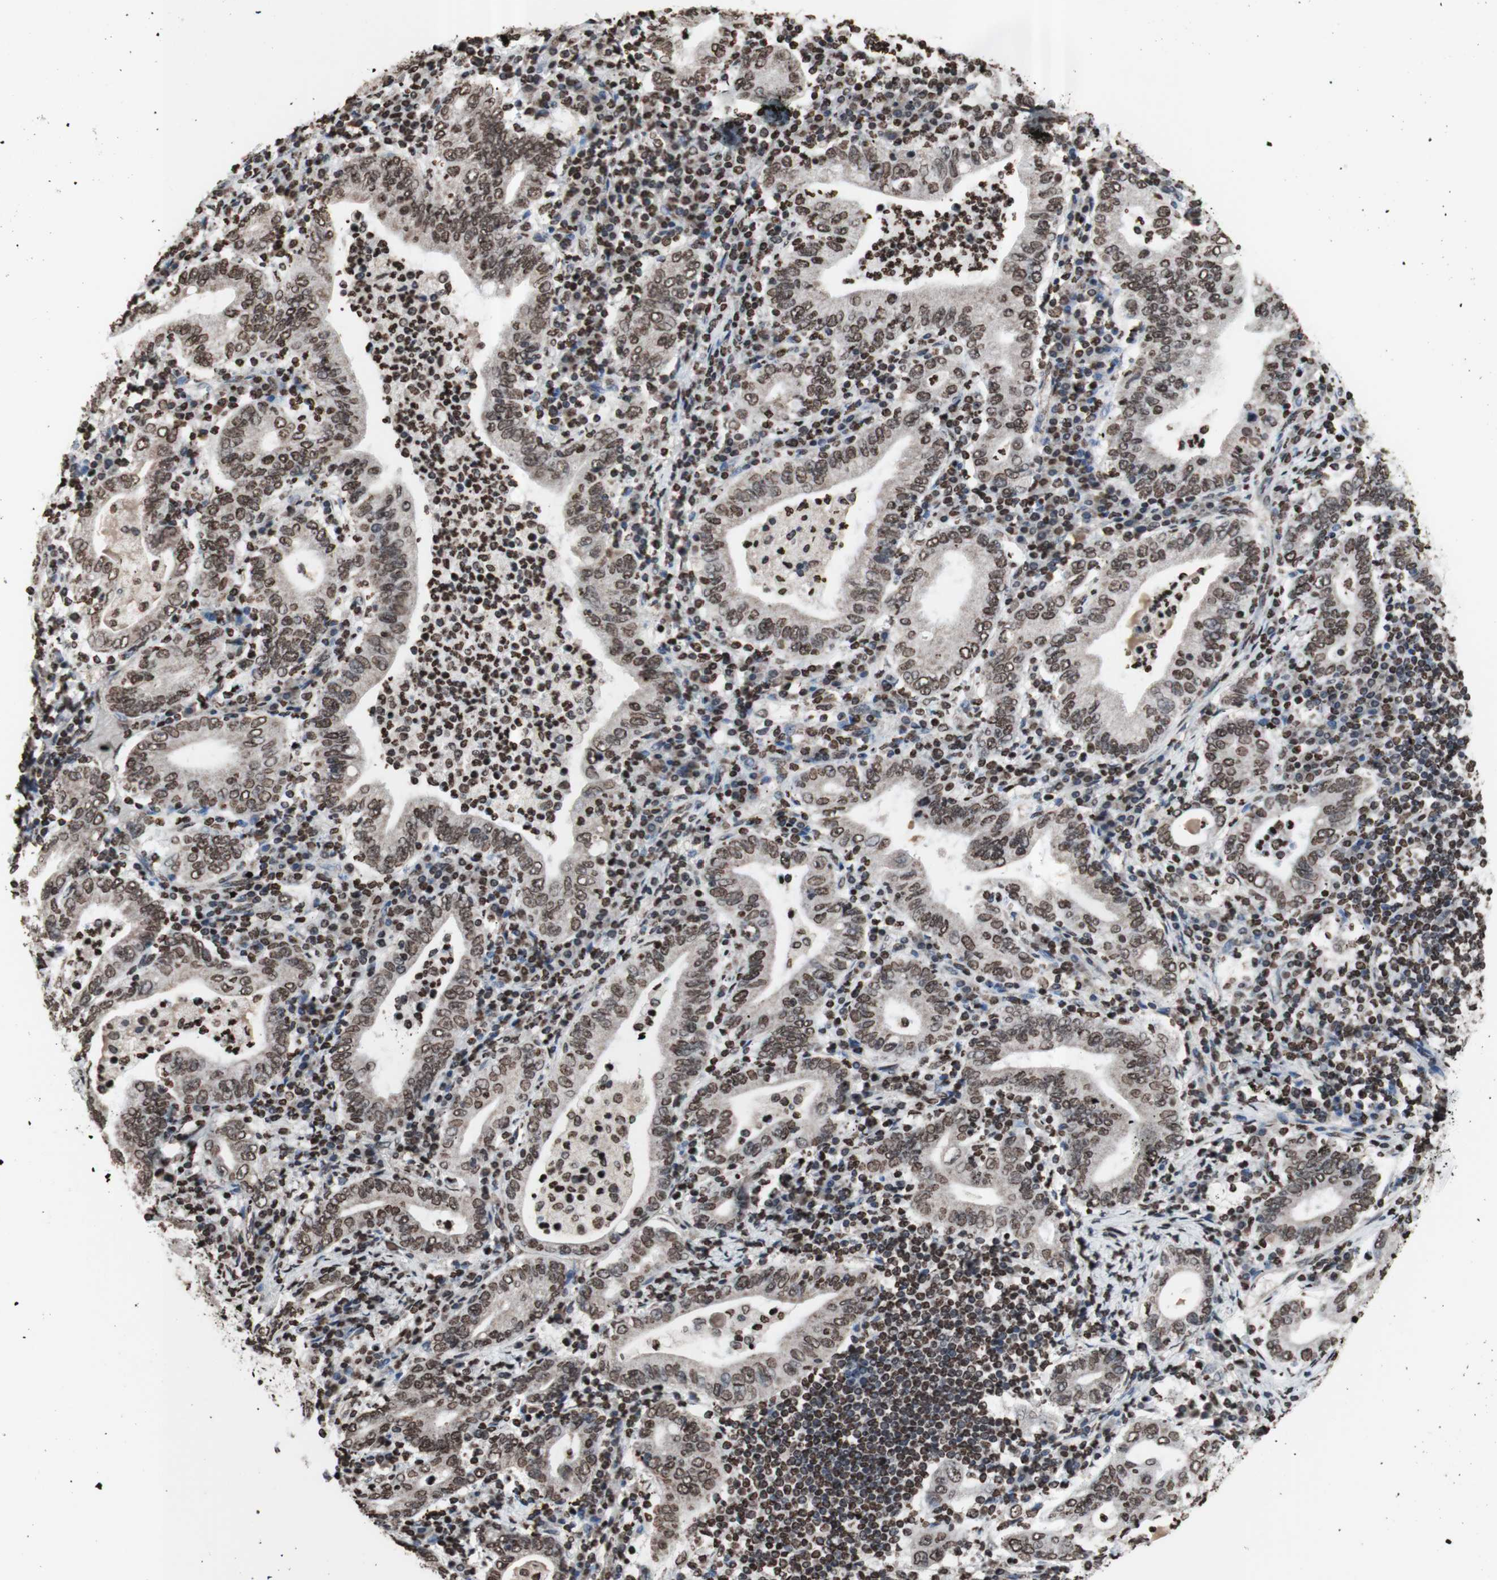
{"staining": {"intensity": "weak", "quantity": ">75%", "location": "nuclear"}, "tissue": "stomach cancer", "cell_type": "Tumor cells", "image_type": "cancer", "snomed": [{"axis": "morphology", "description": "Normal tissue, NOS"}, {"axis": "morphology", "description": "Adenocarcinoma, NOS"}, {"axis": "topography", "description": "Esophagus"}, {"axis": "topography", "description": "Stomach, upper"}, {"axis": "topography", "description": "Peripheral nerve tissue"}], "caption": "Weak nuclear protein positivity is appreciated in approximately >75% of tumor cells in stomach adenocarcinoma.", "gene": "SNAI2", "patient": {"sex": "male", "age": 62}}